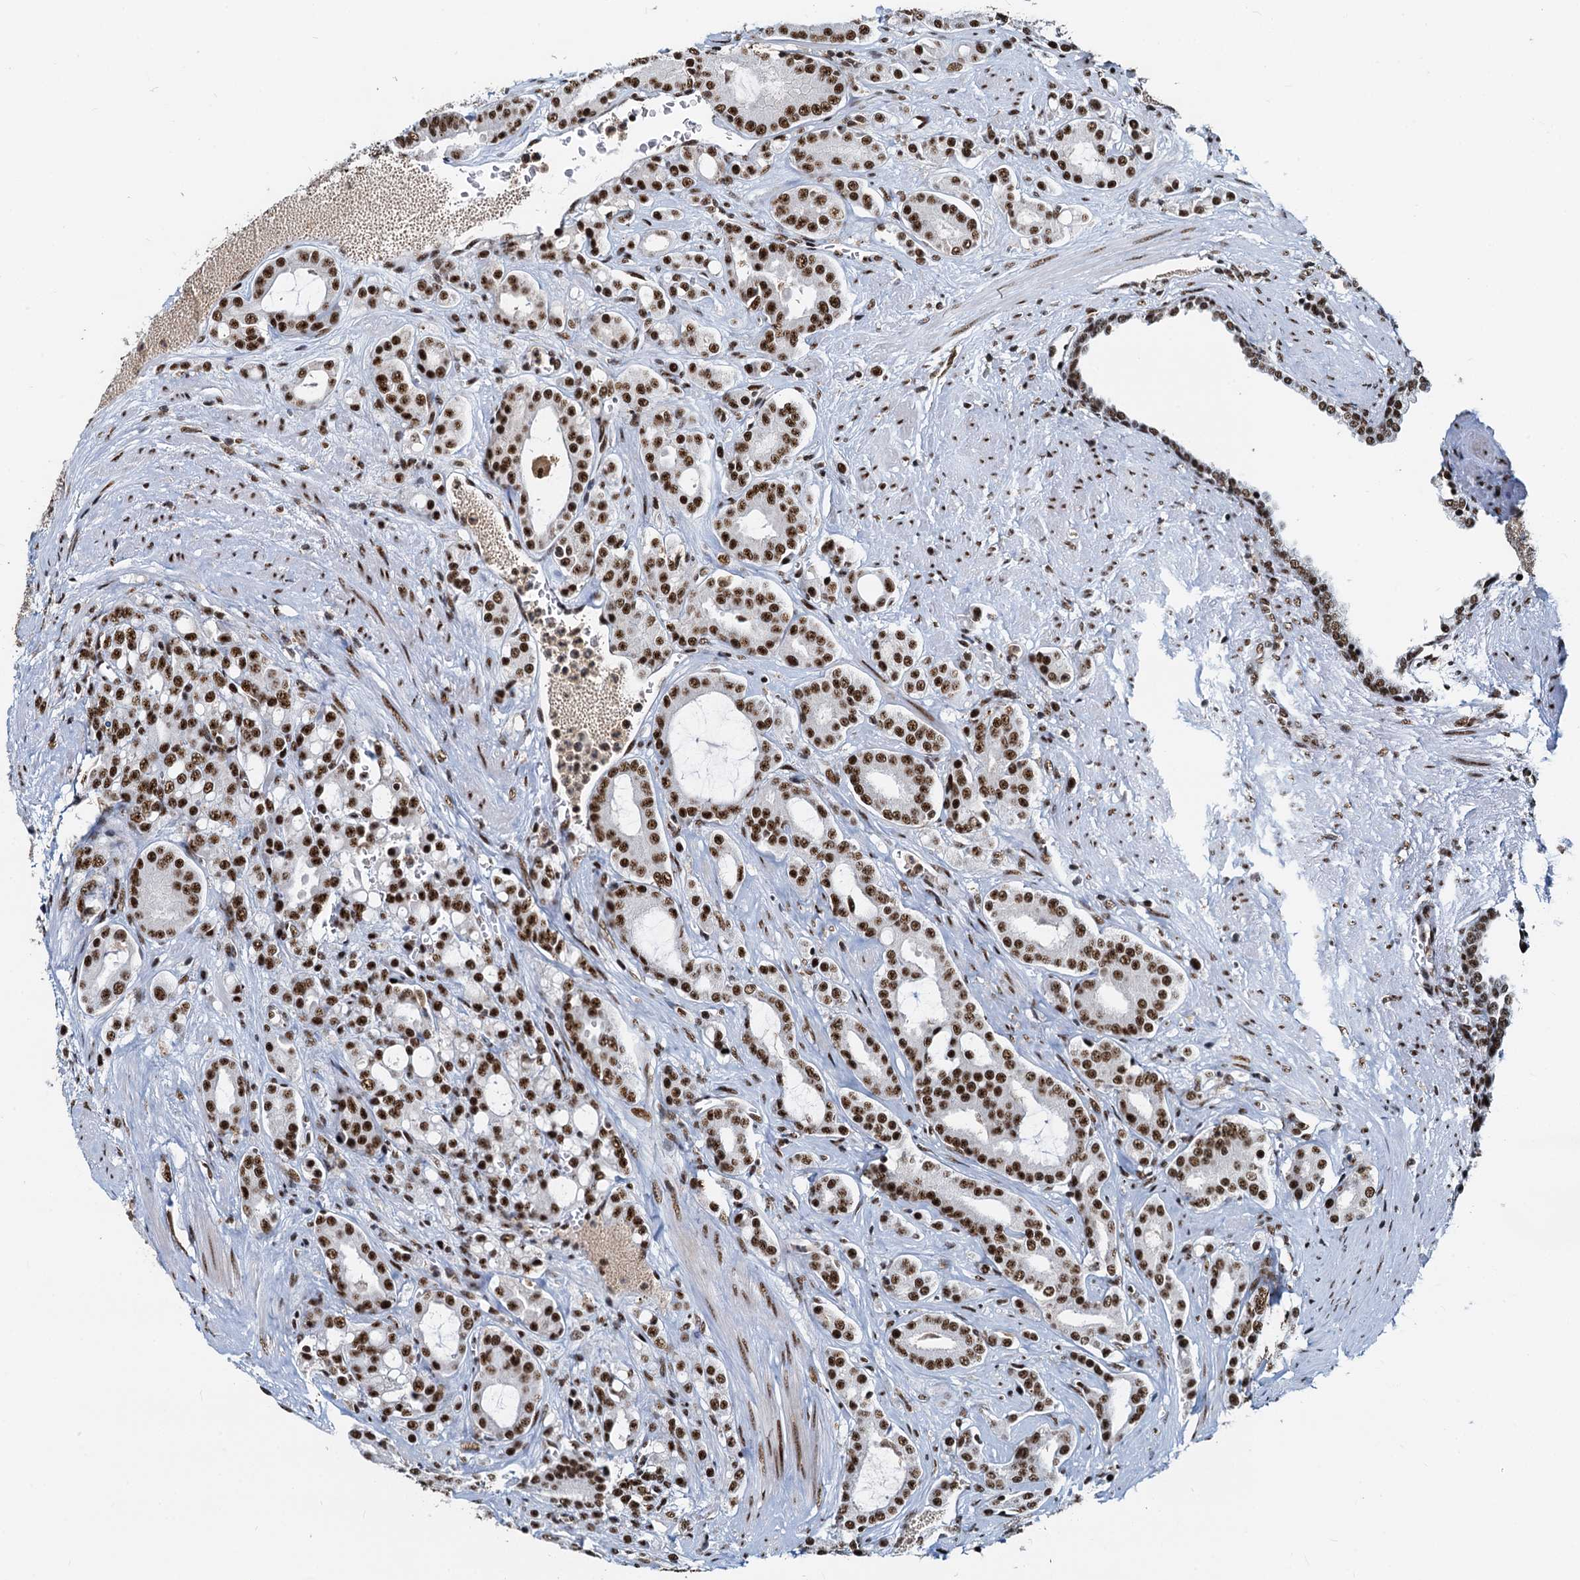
{"staining": {"intensity": "strong", "quantity": ">75%", "location": "nuclear"}, "tissue": "prostate cancer", "cell_type": "Tumor cells", "image_type": "cancer", "snomed": [{"axis": "morphology", "description": "Adenocarcinoma, High grade"}, {"axis": "topography", "description": "Prostate"}], "caption": "A brown stain labels strong nuclear expression of a protein in high-grade adenocarcinoma (prostate) tumor cells.", "gene": "RBM26", "patient": {"sex": "male", "age": 72}}